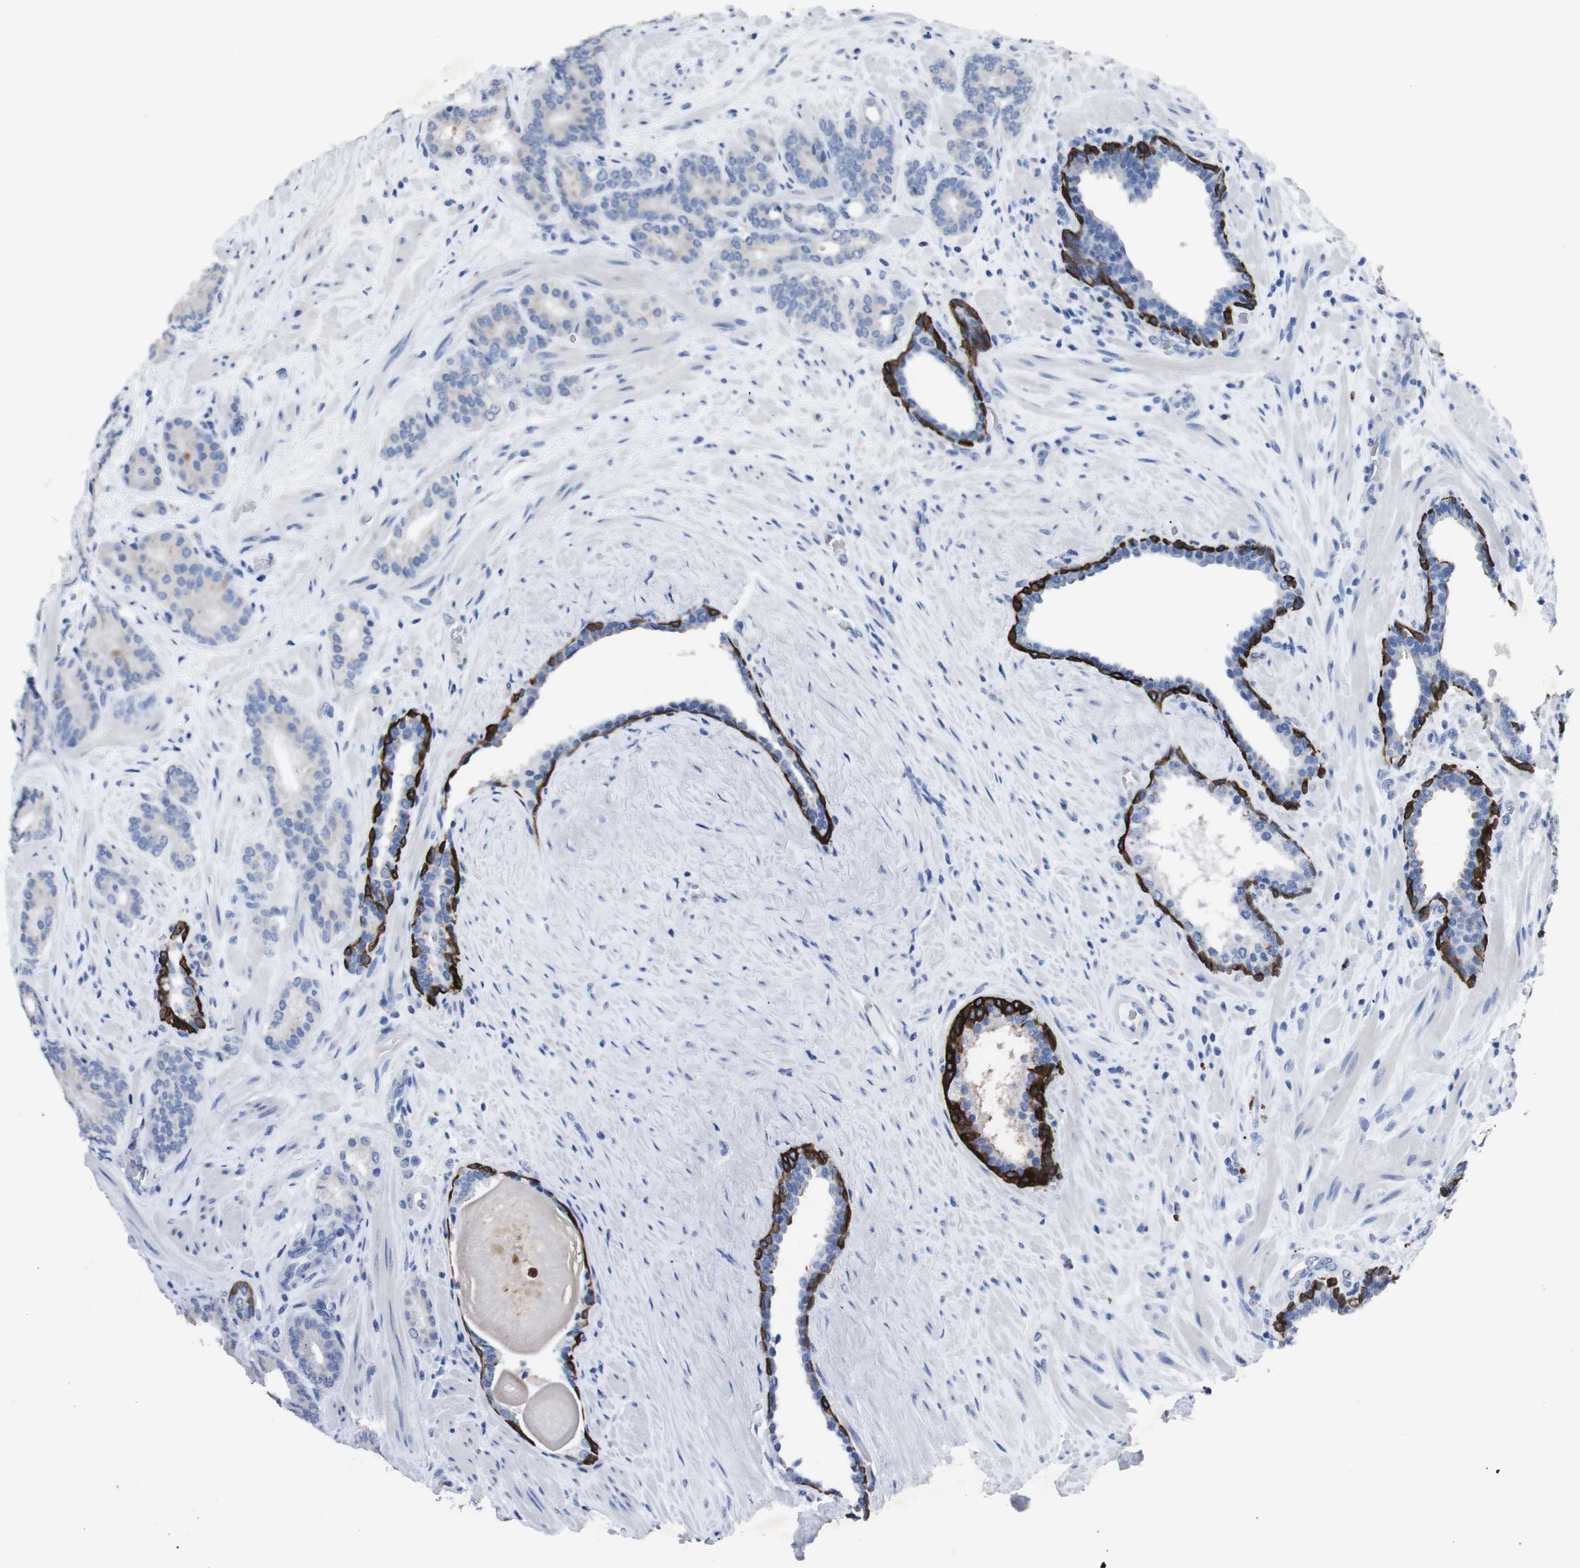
{"staining": {"intensity": "negative", "quantity": "none", "location": "none"}, "tissue": "prostate cancer", "cell_type": "Tumor cells", "image_type": "cancer", "snomed": [{"axis": "morphology", "description": "Adenocarcinoma, Low grade"}, {"axis": "topography", "description": "Prostate"}], "caption": "An image of human low-grade adenocarcinoma (prostate) is negative for staining in tumor cells.", "gene": "GJB2", "patient": {"sex": "male", "age": 63}}